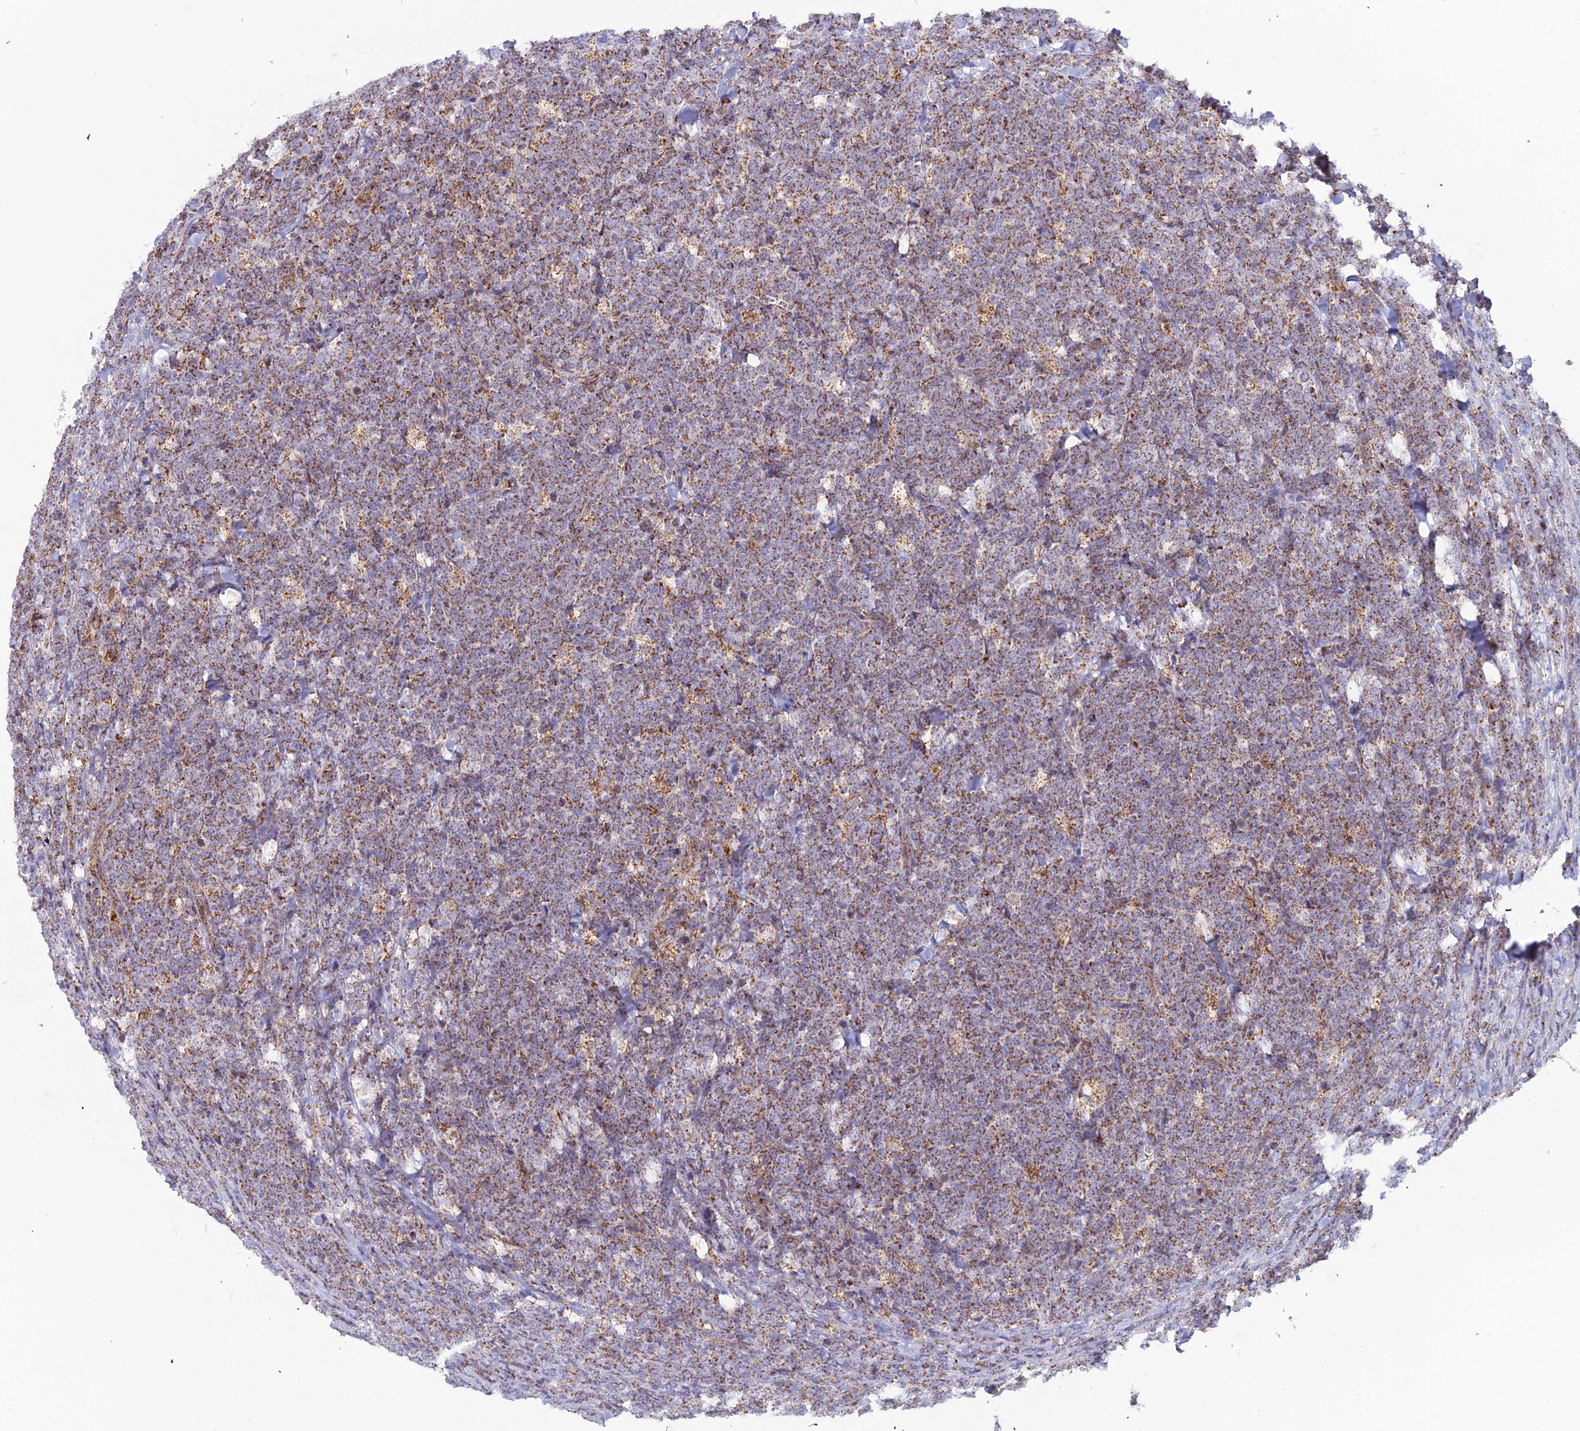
{"staining": {"intensity": "moderate", "quantity": ">75%", "location": "cytoplasmic/membranous"}, "tissue": "lymphoma", "cell_type": "Tumor cells", "image_type": "cancer", "snomed": [{"axis": "morphology", "description": "Malignant lymphoma, non-Hodgkin's type, High grade"}, {"axis": "topography", "description": "Small intestine"}], "caption": "Moderate cytoplasmic/membranous protein positivity is appreciated in about >75% of tumor cells in lymphoma.", "gene": "SLC35F4", "patient": {"sex": "male", "age": 8}}